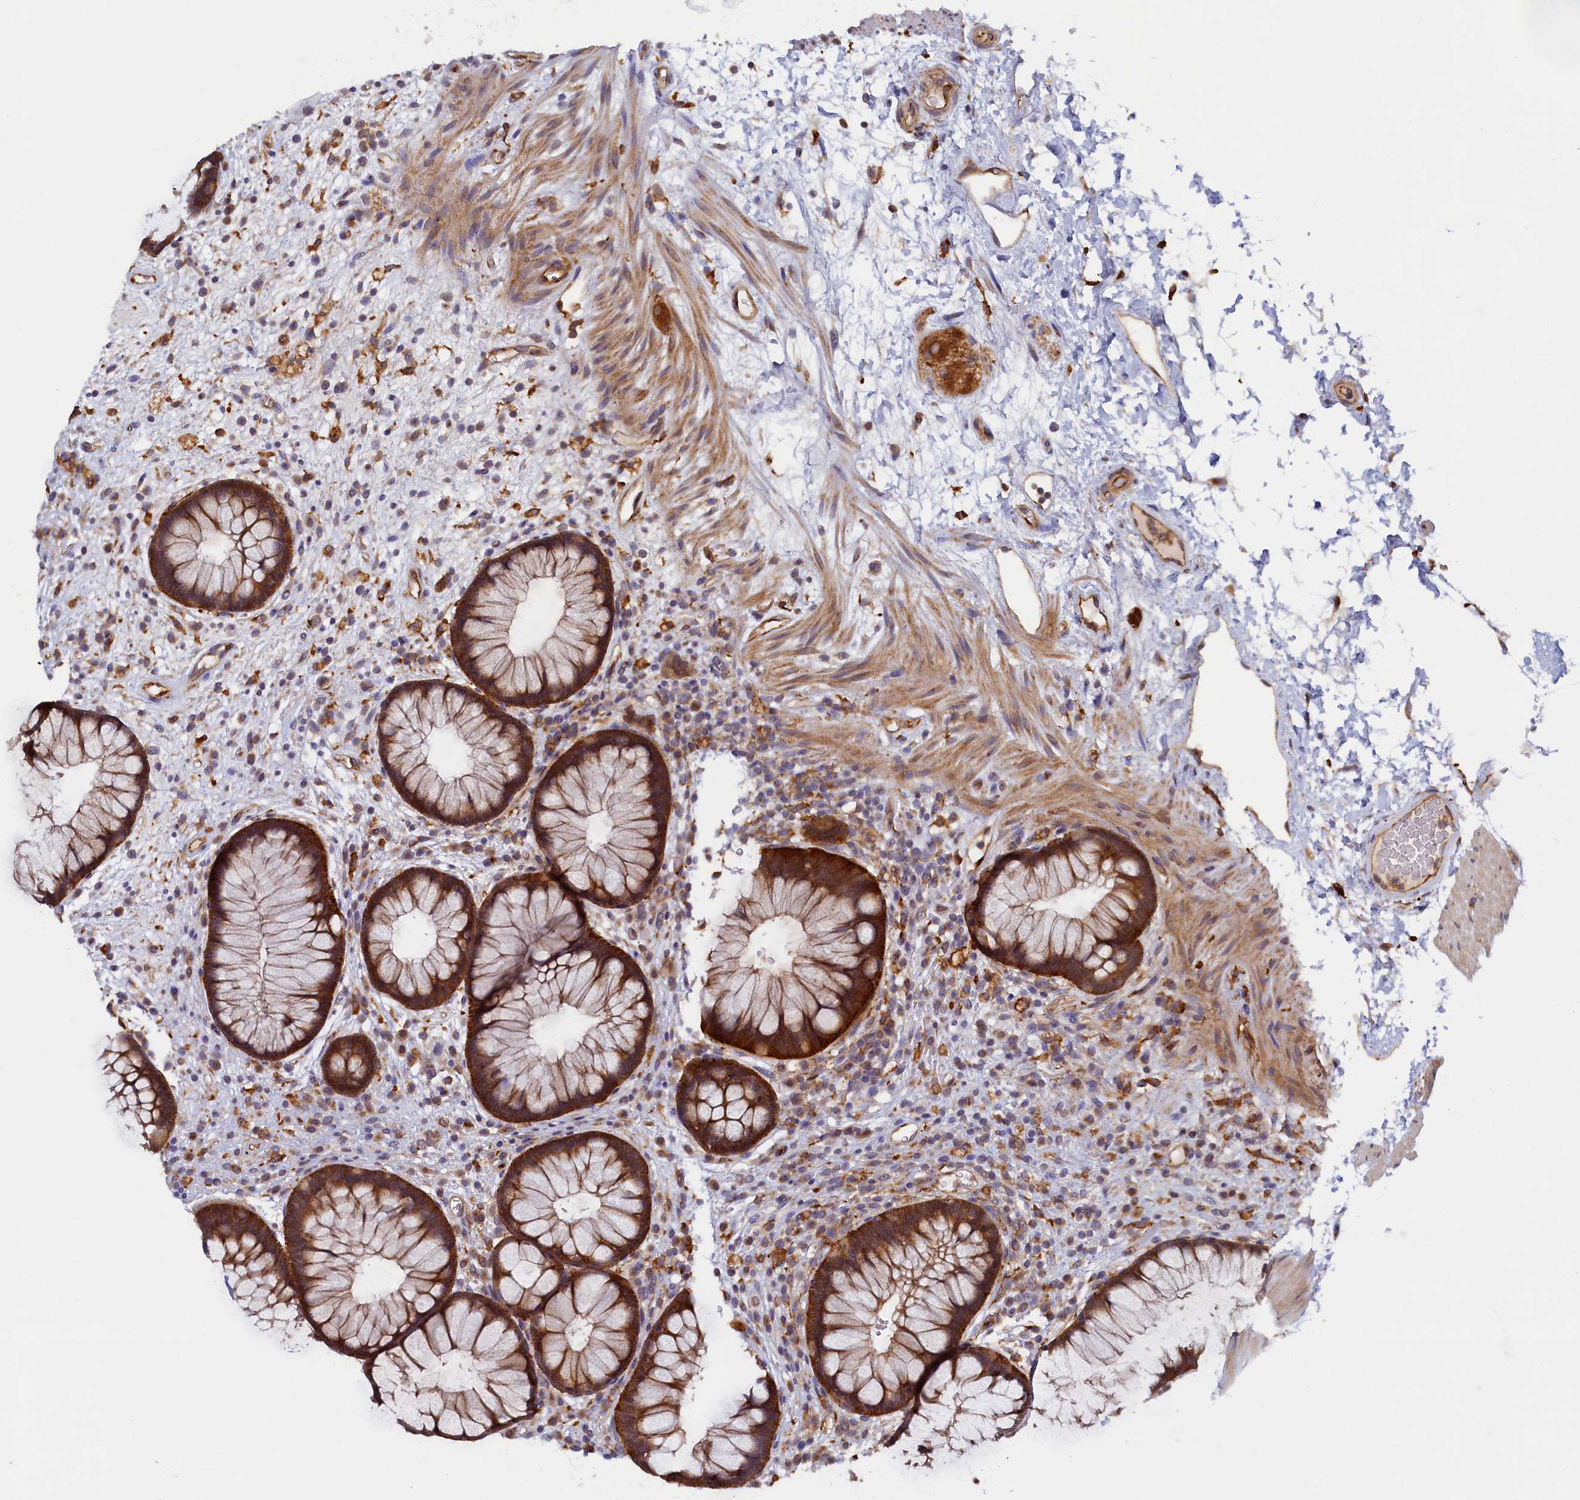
{"staining": {"intensity": "strong", "quantity": ">75%", "location": "cytoplasmic/membranous"}, "tissue": "rectum", "cell_type": "Glandular cells", "image_type": "normal", "snomed": [{"axis": "morphology", "description": "Normal tissue, NOS"}, {"axis": "topography", "description": "Rectum"}], "caption": "Unremarkable rectum exhibits strong cytoplasmic/membranous expression in approximately >75% of glandular cells, visualized by immunohistochemistry. Immunohistochemistry stains the protein of interest in brown and the nuclei are stained blue.", "gene": "STX12", "patient": {"sex": "male", "age": 51}}